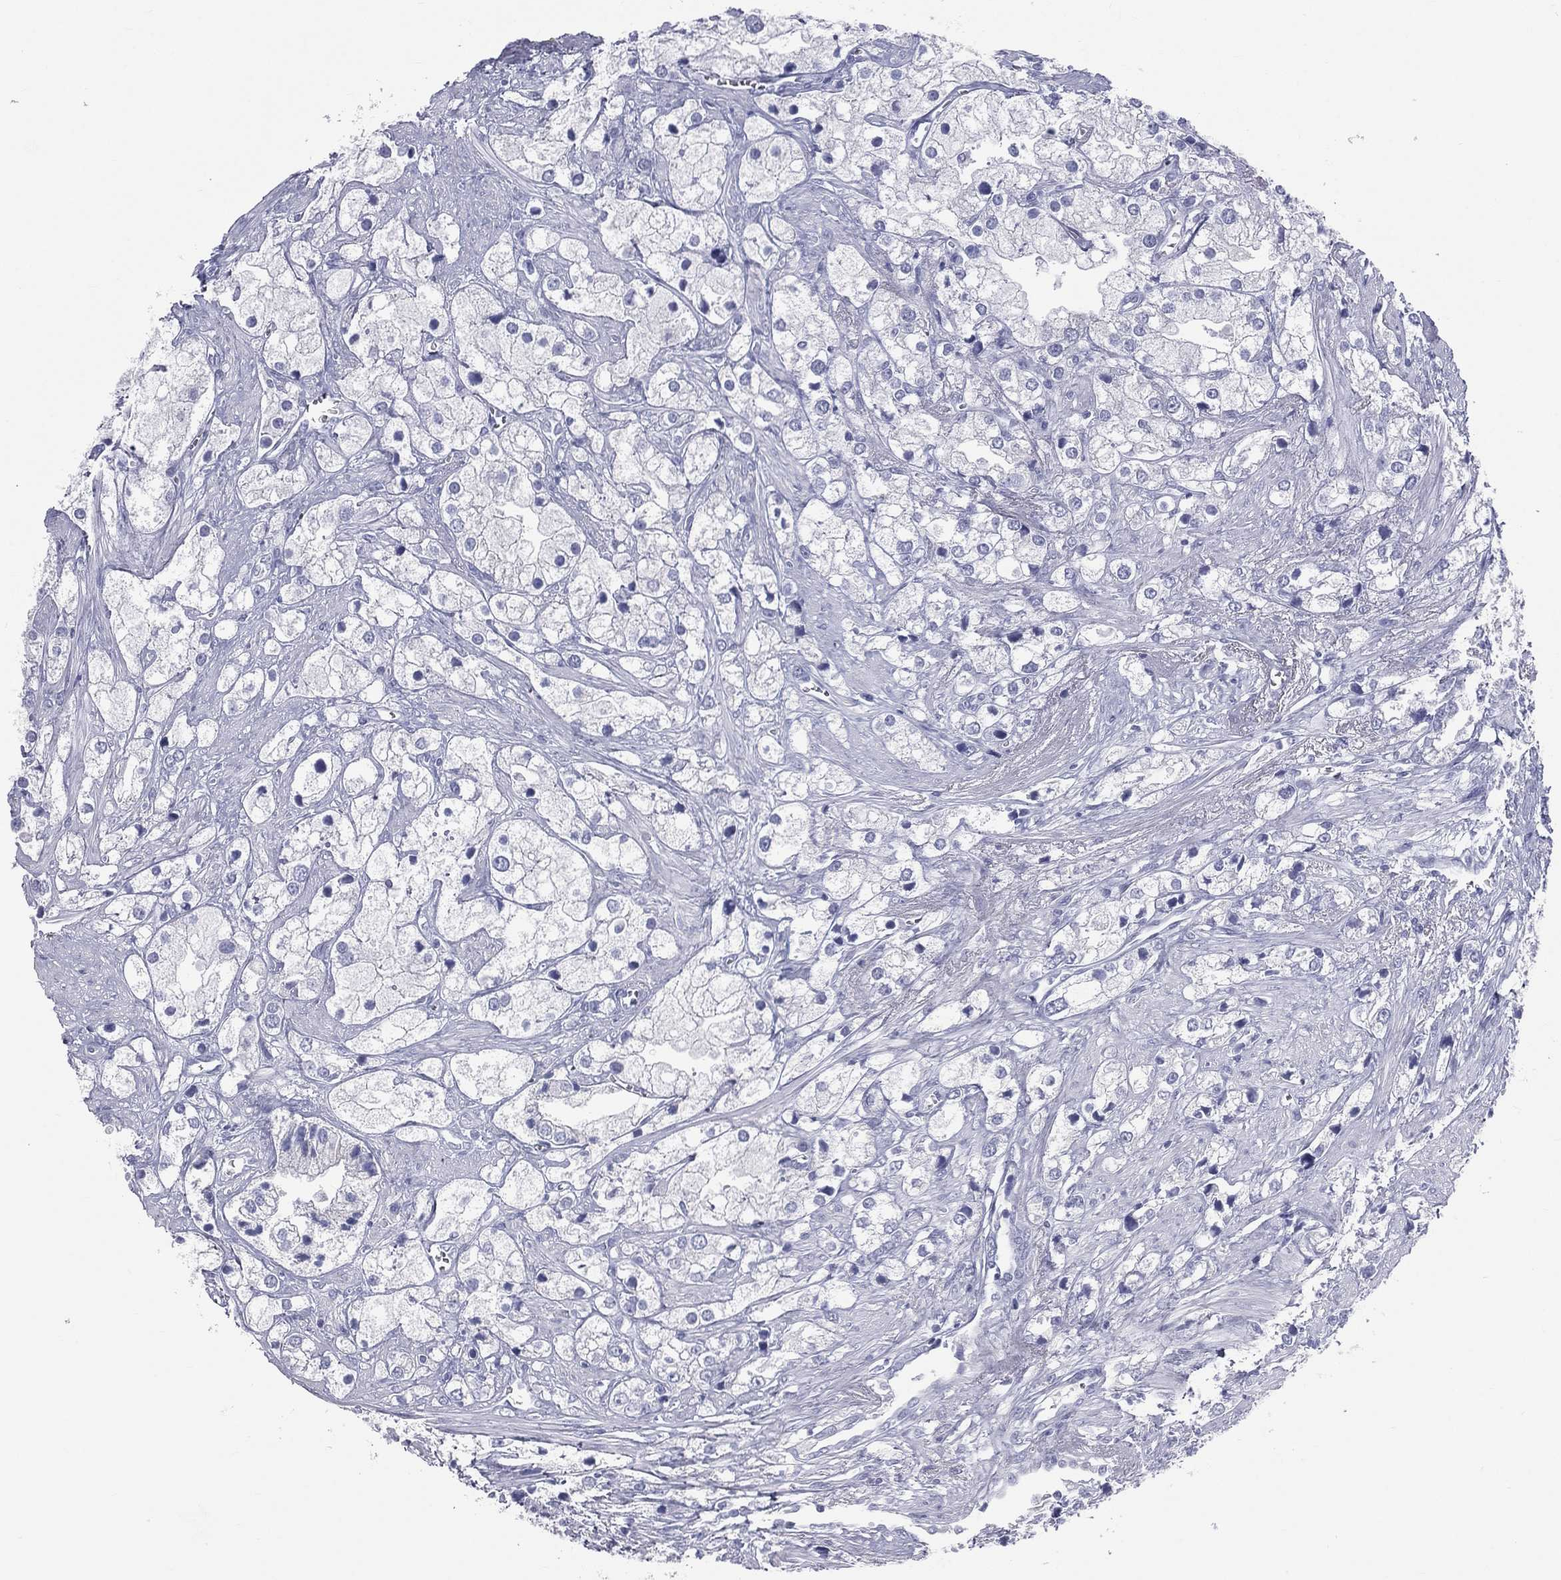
{"staining": {"intensity": "negative", "quantity": "none", "location": "none"}, "tissue": "prostate cancer", "cell_type": "Tumor cells", "image_type": "cancer", "snomed": [{"axis": "morphology", "description": "Adenocarcinoma, NOS"}, {"axis": "topography", "description": "Prostate and seminal vesicle, NOS"}, {"axis": "topography", "description": "Prostate"}], "caption": "Immunohistochemistry (IHC) micrograph of neoplastic tissue: prostate adenocarcinoma stained with DAB reveals no significant protein positivity in tumor cells.", "gene": "MLN", "patient": {"sex": "male", "age": 79}}